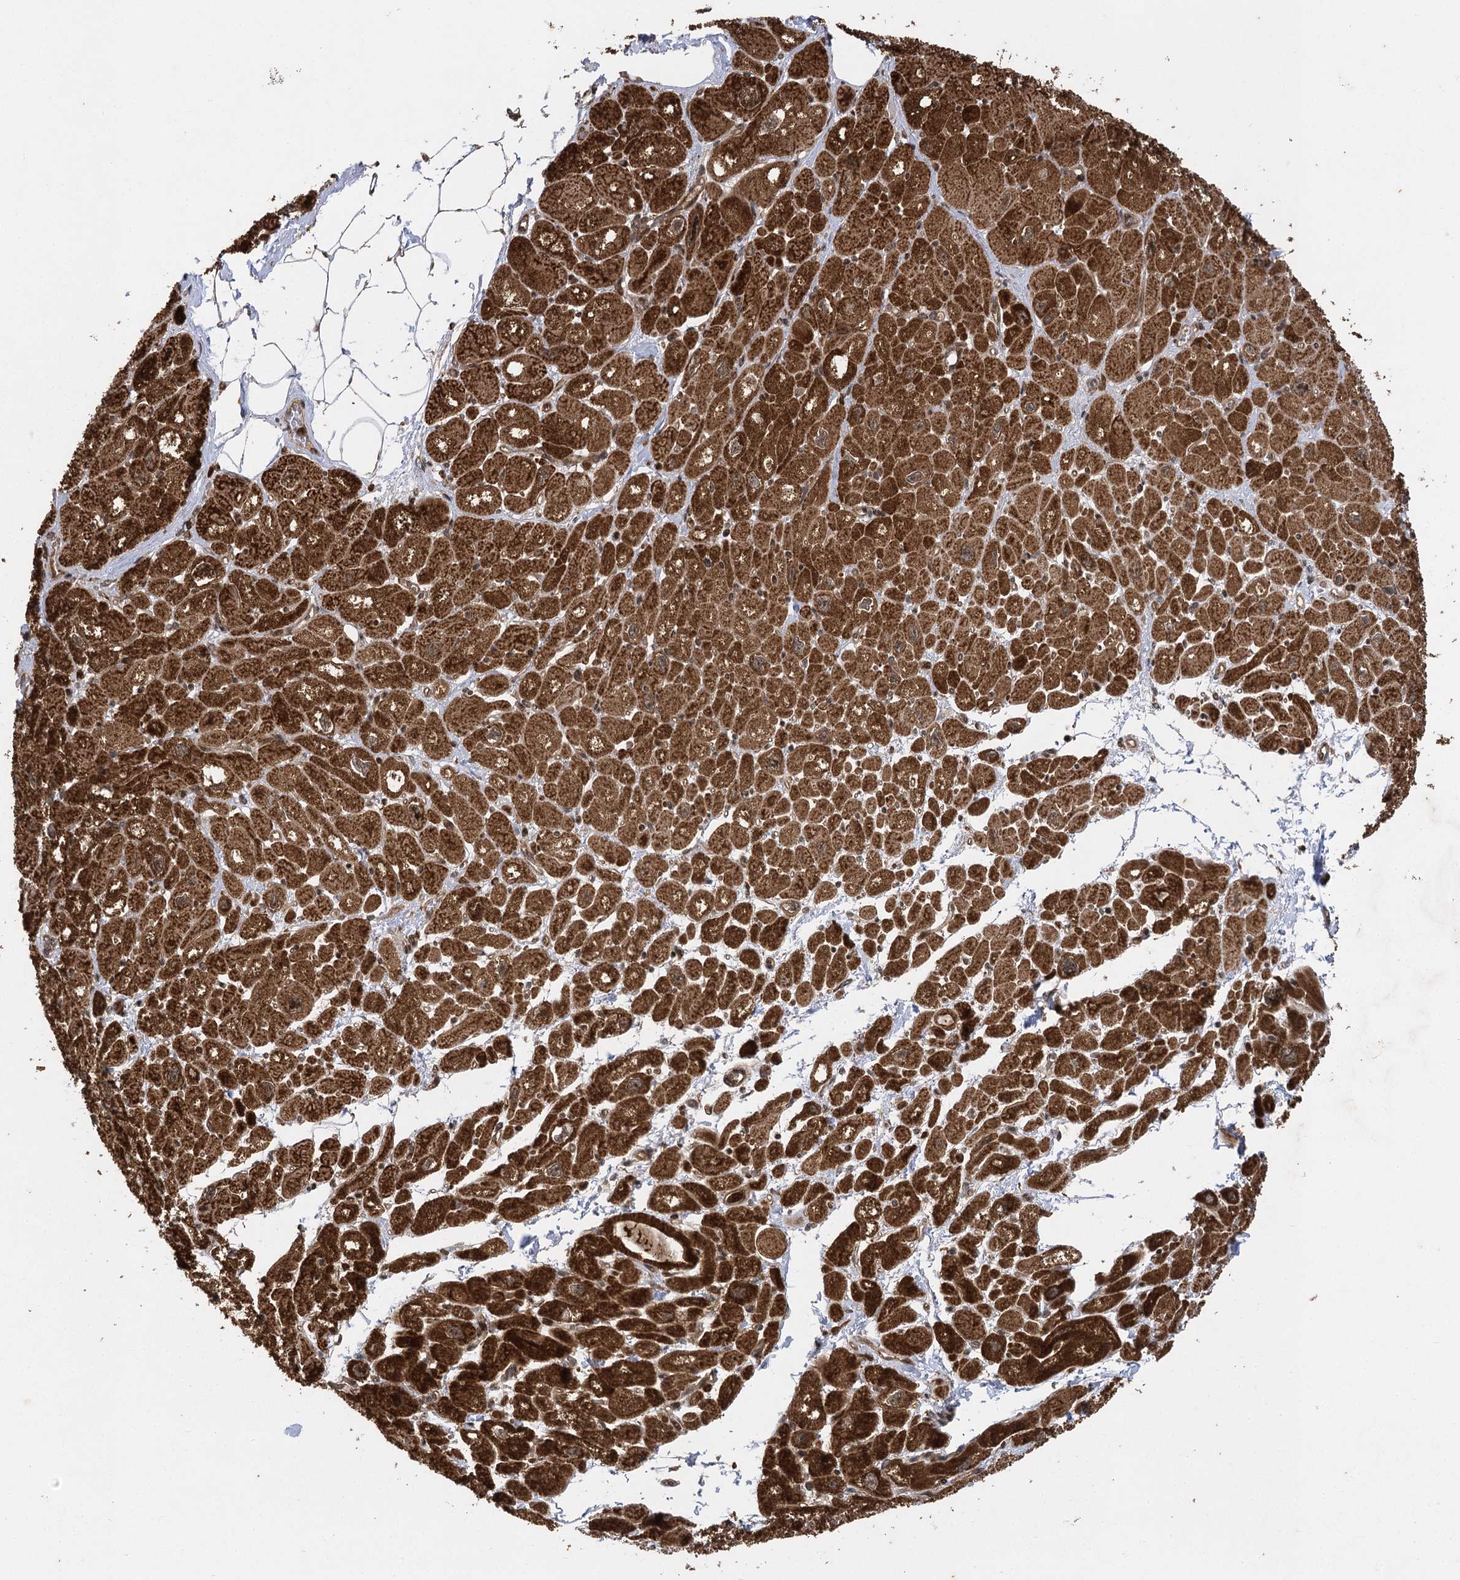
{"staining": {"intensity": "strong", "quantity": ">75%", "location": "cytoplasmic/membranous,nuclear"}, "tissue": "heart muscle", "cell_type": "Cardiomyocytes", "image_type": "normal", "snomed": [{"axis": "morphology", "description": "Normal tissue, NOS"}, {"axis": "topography", "description": "Heart"}], "caption": "Immunohistochemistry histopathology image of normal heart muscle: heart muscle stained using immunohistochemistry (IHC) demonstrates high levels of strong protein expression localized specifically in the cytoplasmic/membranous,nuclear of cardiomyocytes, appearing as a cytoplasmic/membranous,nuclear brown color.", "gene": "IL11RA", "patient": {"sex": "male", "age": 50}}